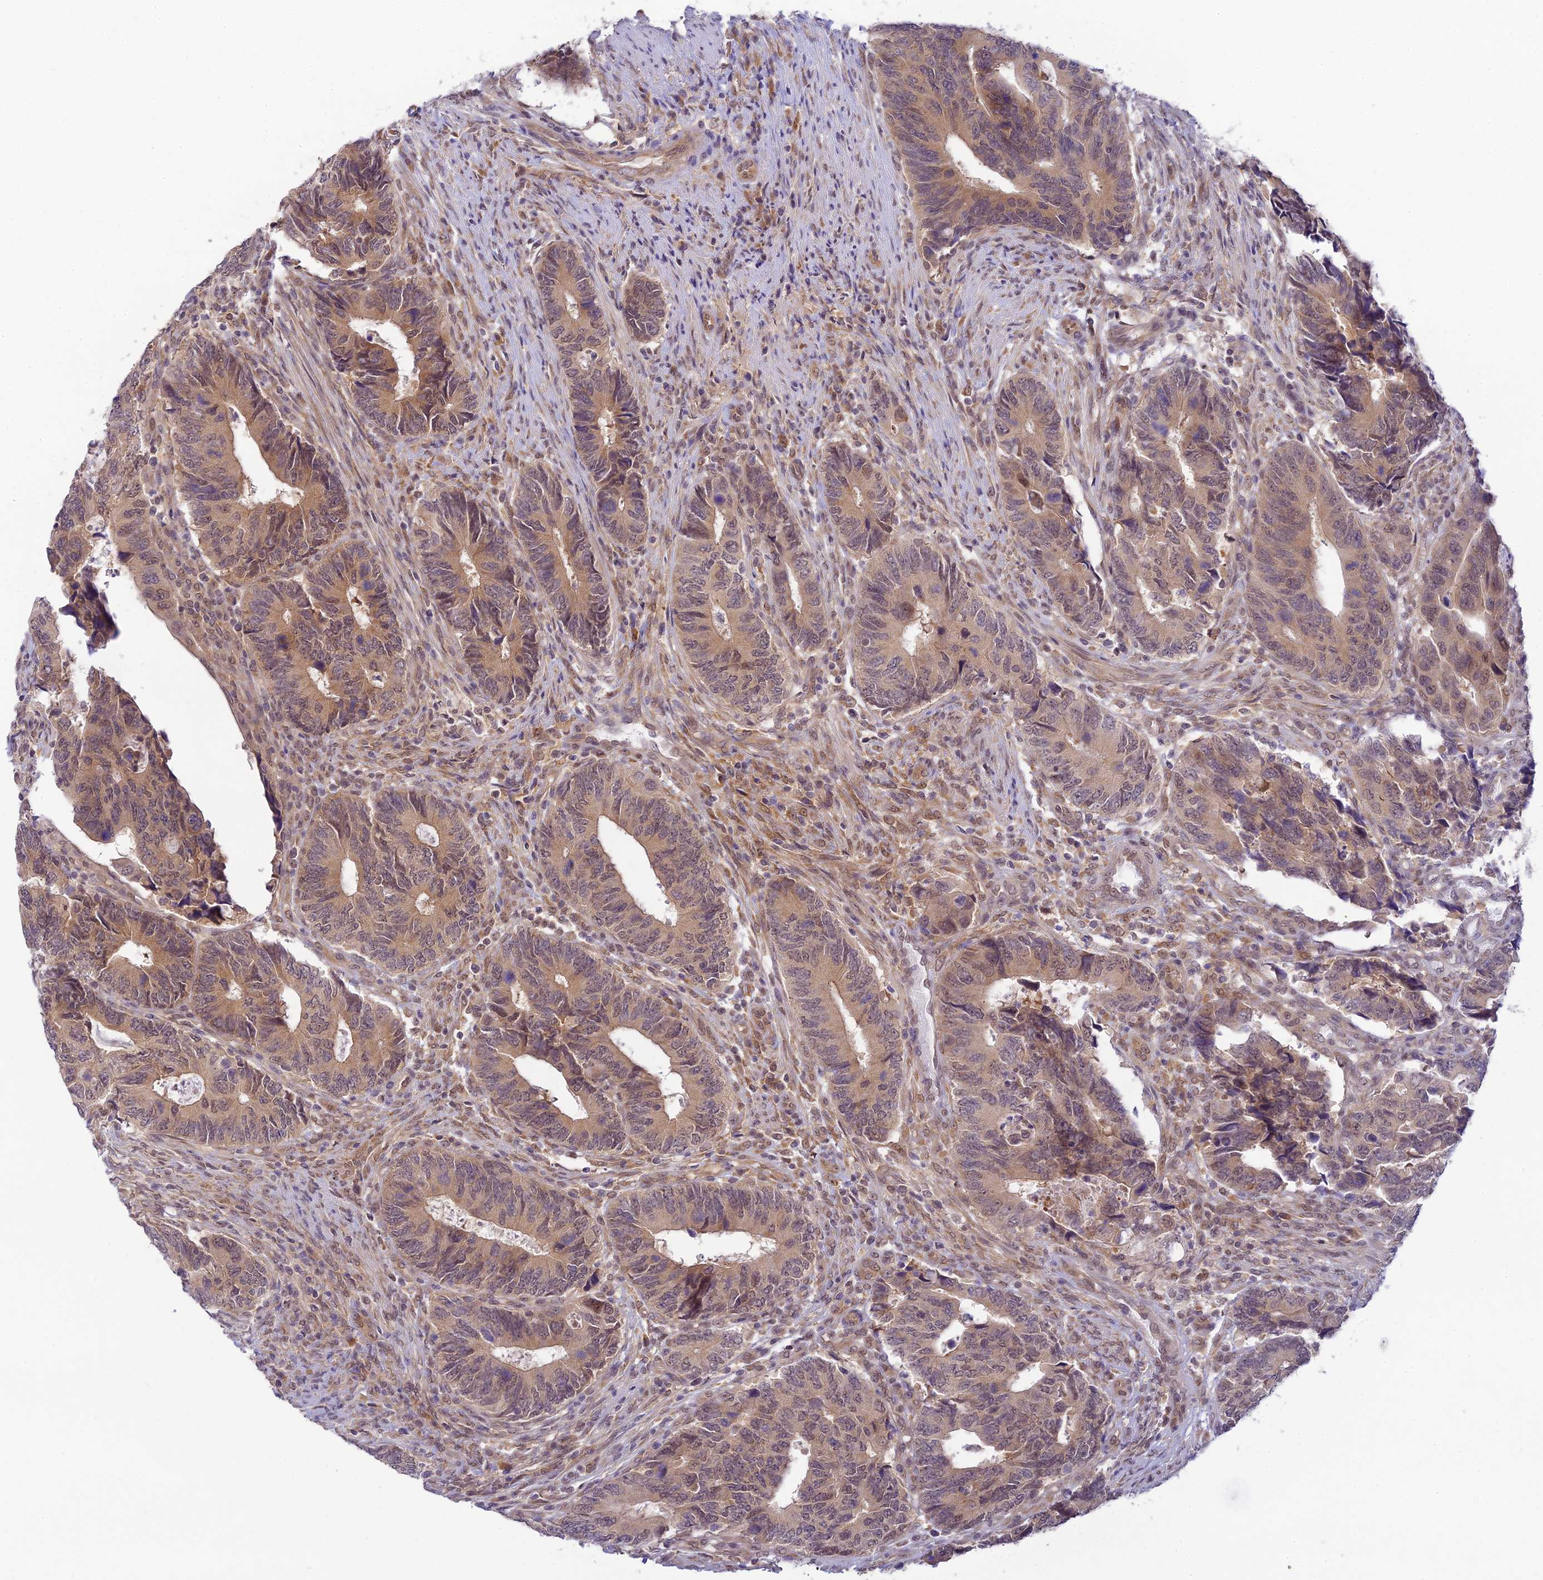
{"staining": {"intensity": "weak", "quantity": "25%-75%", "location": "cytoplasmic/membranous"}, "tissue": "colorectal cancer", "cell_type": "Tumor cells", "image_type": "cancer", "snomed": [{"axis": "morphology", "description": "Adenocarcinoma, NOS"}, {"axis": "topography", "description": "Colon"}], "caption": "Weak cytoplasmic/membranous positivity is seen in about 25%-75% of tumor cells in adenocarcinoma (colorectal).", "gene": "SKIC8", "patient": {"sex": "male", "age": 87}}